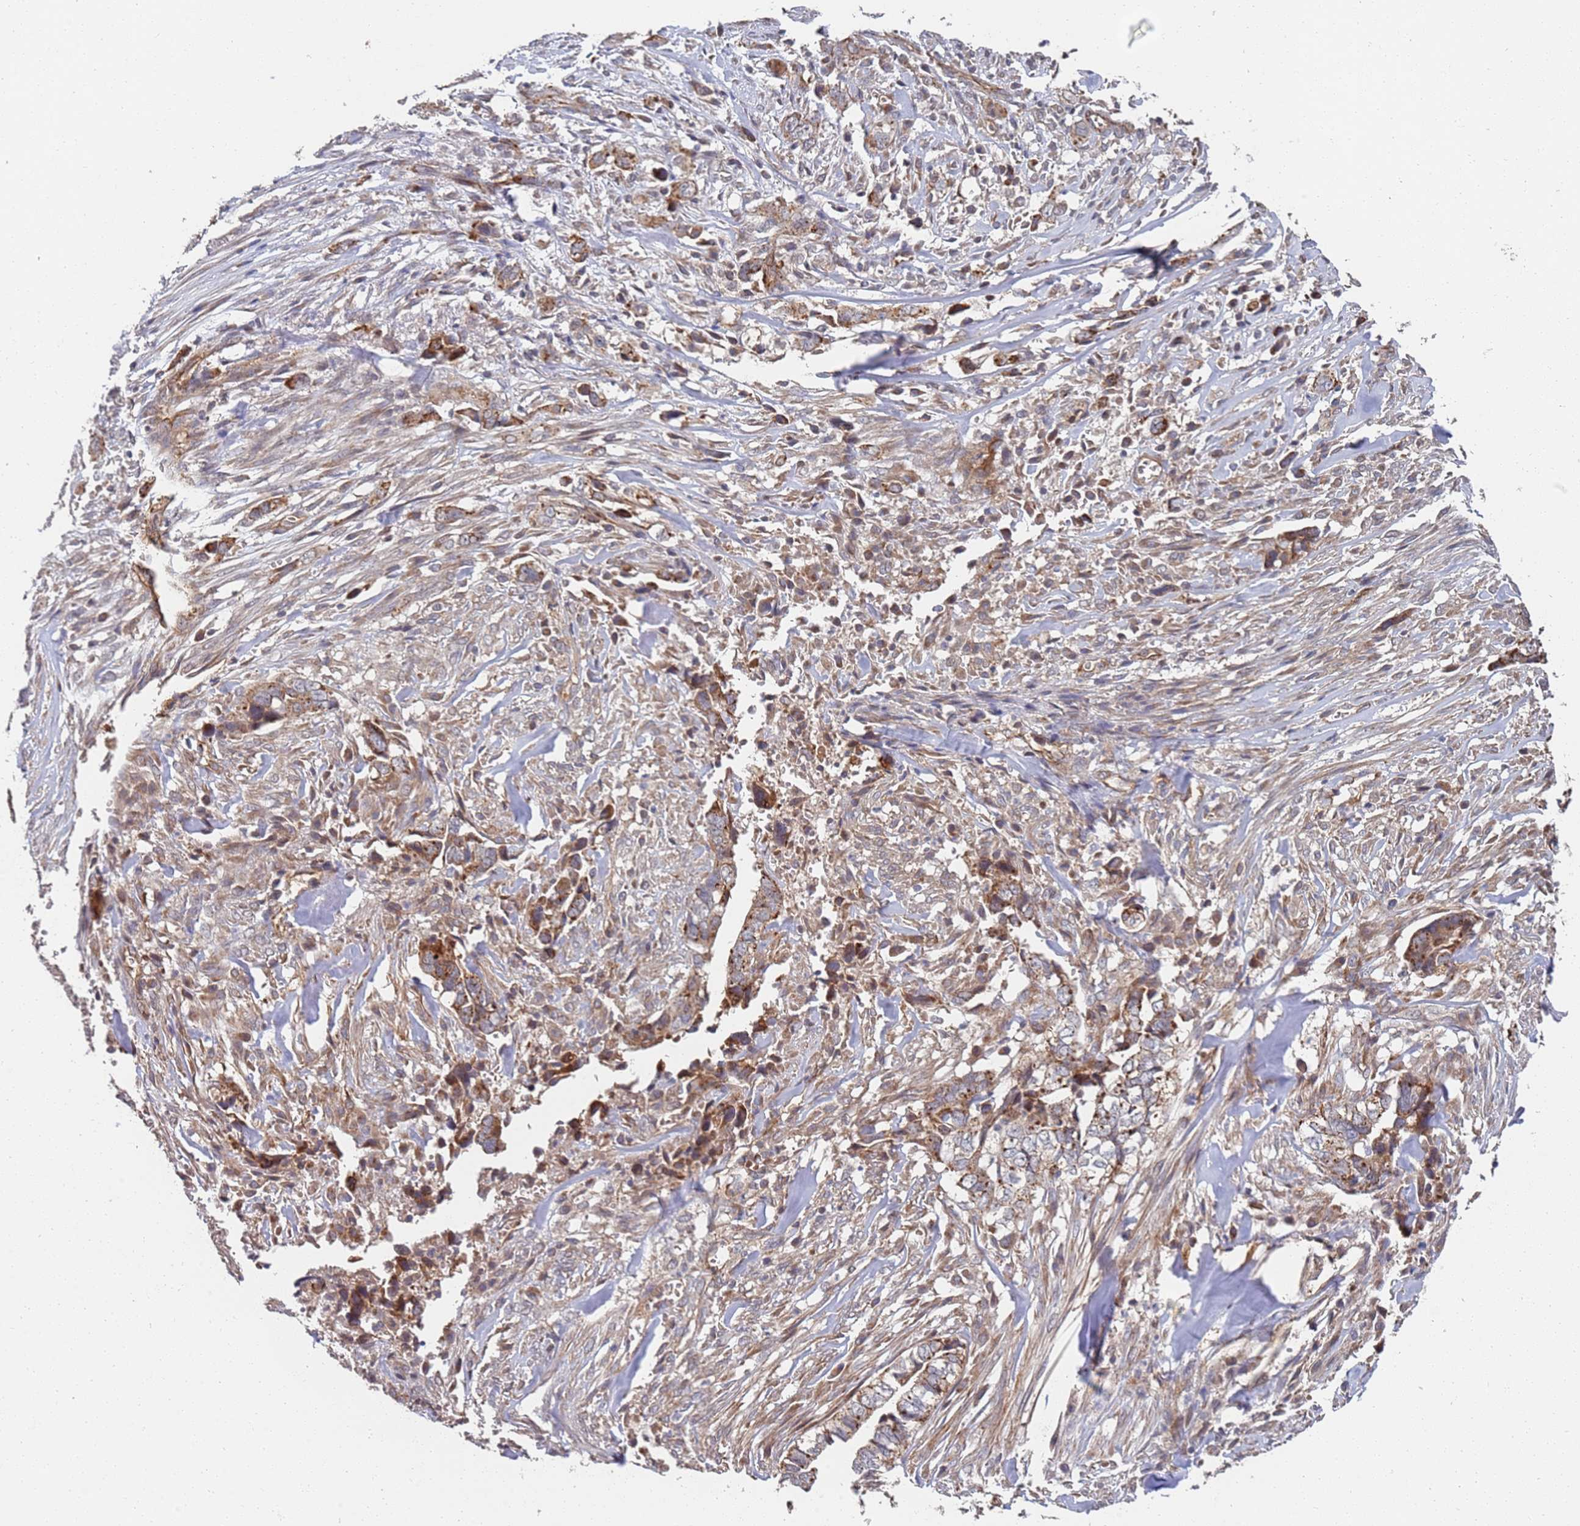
{"staining": {"intensity": "moderate", "quantity": ">75%", "location": "cytoplasmic/membranous"}, "tissue": "liver cancer", "cell_type": "Tumor cells", "image_type": "cancer", "snomed": [{"axis": "morphology", "description": "Cholangiocarcinoma"}, {"axis": "topography", "description": "Liver"}], "caption": "Human liver cancer (cholangiocarcinoma) stained with a brown dye shows moderate cytoplasmic/membranous positive staining in approximately >75% of tumor cells.", "gene": "ABCB6", "patient": {"sex": "female", "age": 79}}